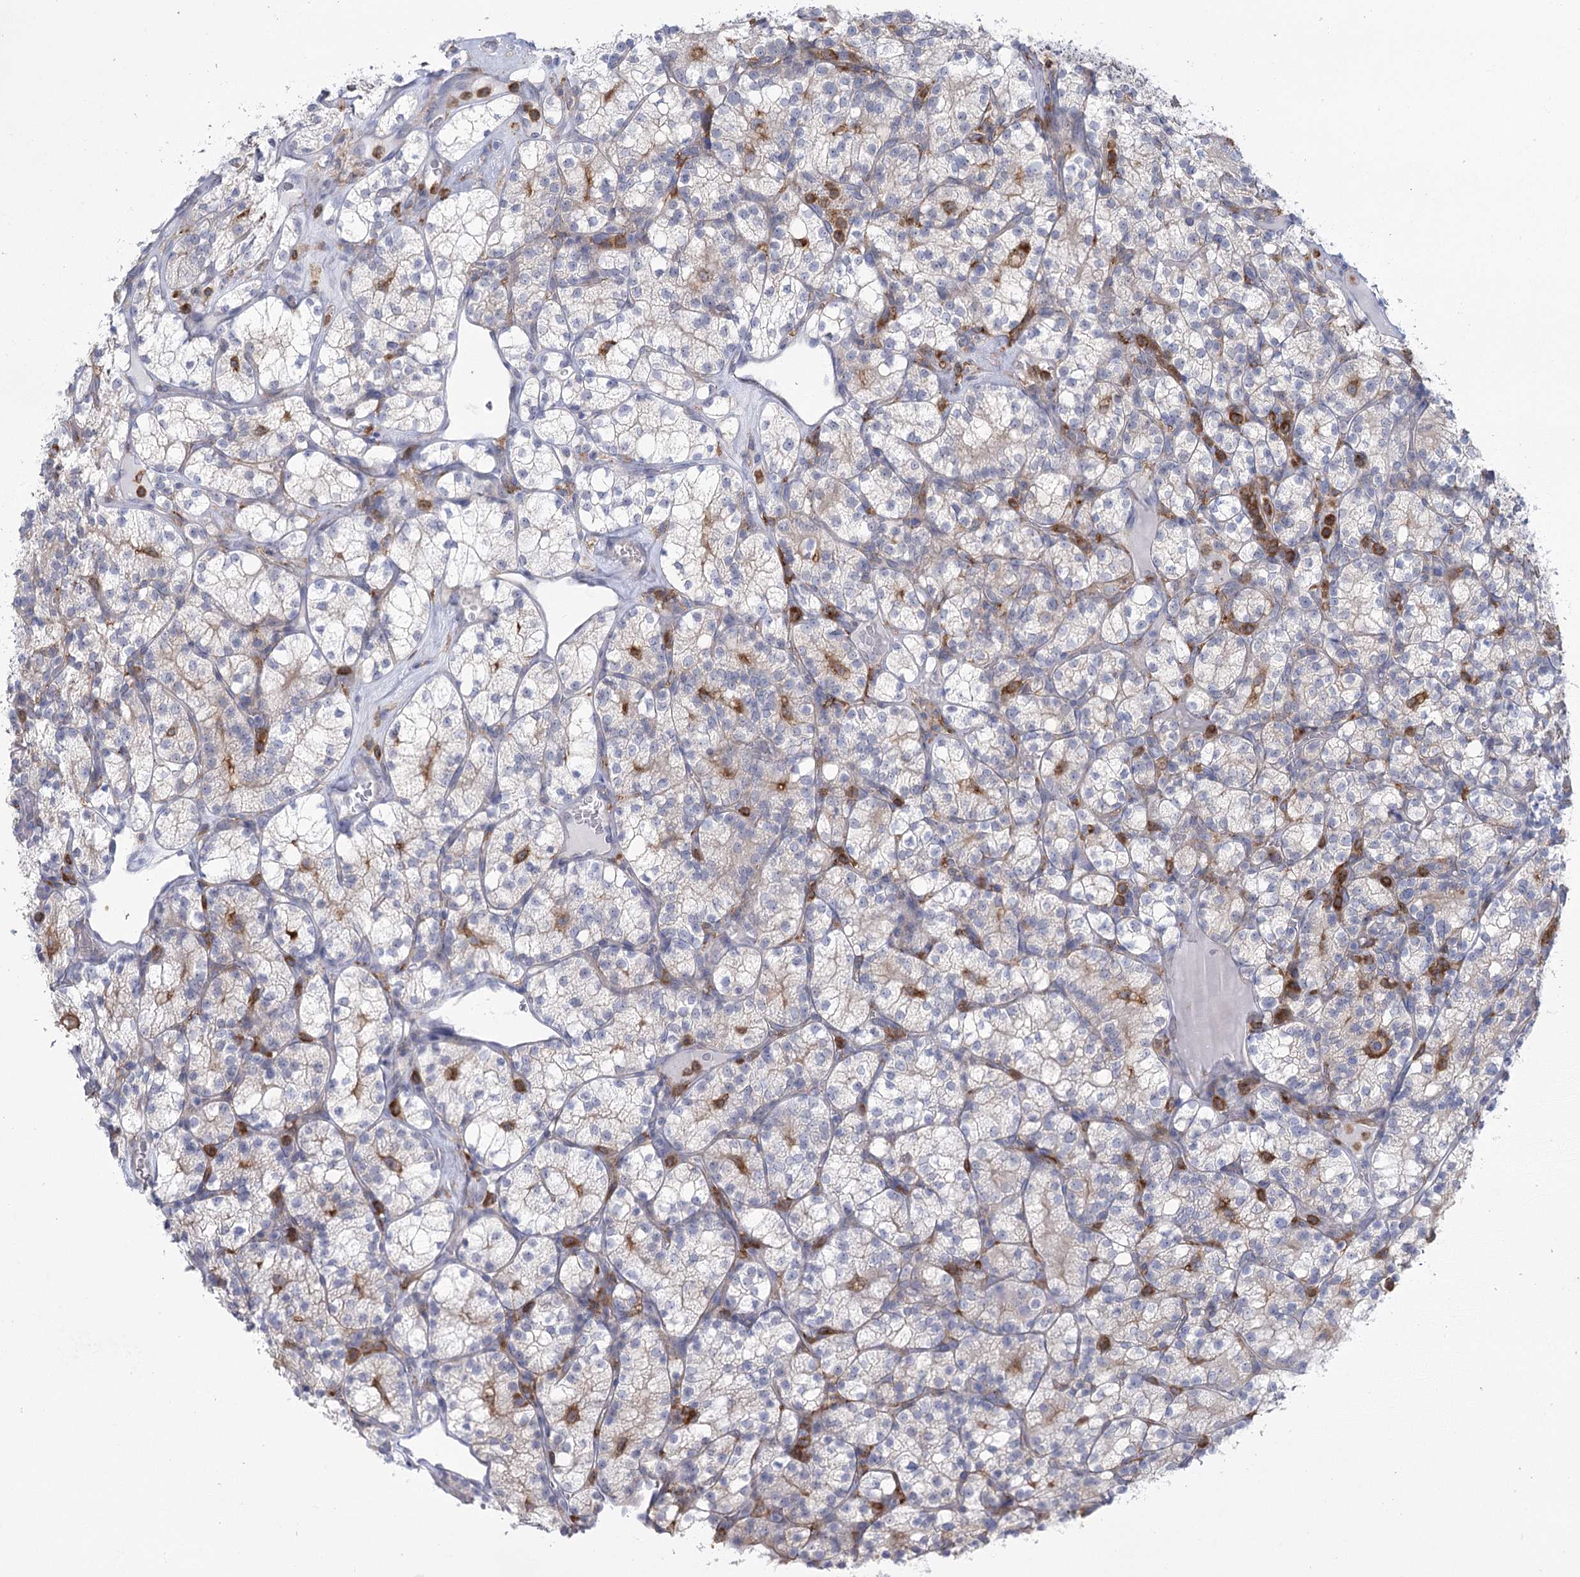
{"staining": {"intensity": "negative", "quantity": "none", "location": "none"}, "tissue": "renal cancer", "cell_type": "Tumor cells", "image_type": "cancer", "snomed": [{"axis": "morphology", "description": "Adenocarcinoma, NOS"}, {"axis": "topography", "description": "Kidney"}], "caption": "IHC micrograph of human renal adenocarcinoma stained for a protein (brown), which exhibits no positivity in tumor cells.", "gene": "CCDC88A", "patient": {"sex": "male", "age": 77}}